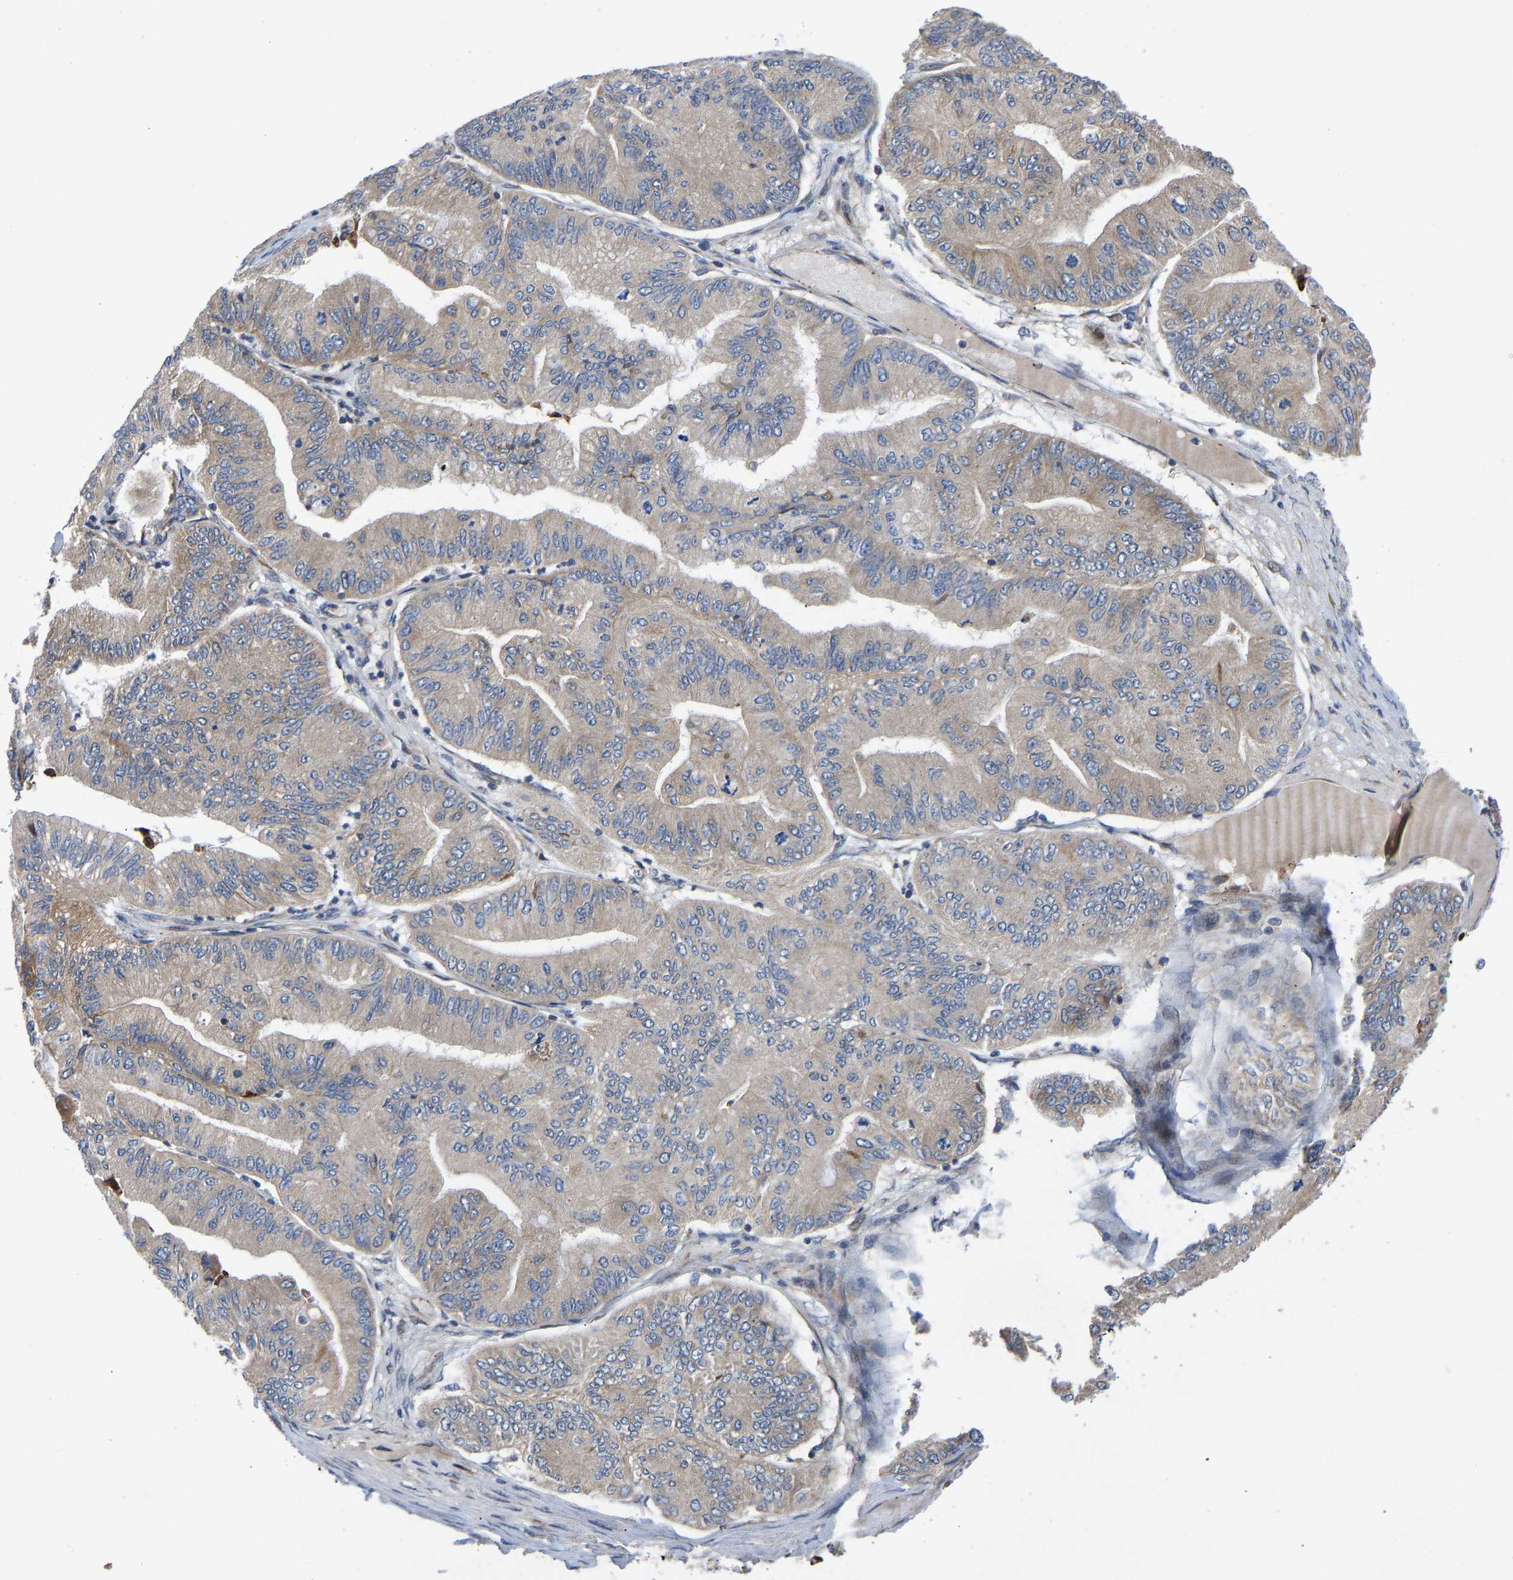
{"staining": {"intensity": "negative", "quantity": "none", "location": "none"}, "tissue": "ovarian cancer", "cell_type": "Tumor cells", "image_type": "cancer", "snomed": [{"axis": "morphology", "description": "Cystadenocarcinoma, mucinous, NOS"}, {"axis": "topography", "description": "Ovary"}], "caption": "Micrograph shows no significant protein positivity in tumor cells of ovarian cancer. (DAB (3,3'-diaminobenzidine) IHC, high magnification).", "gene": "TMEM38B", "patient": {"sex": "female", "age": 61}}